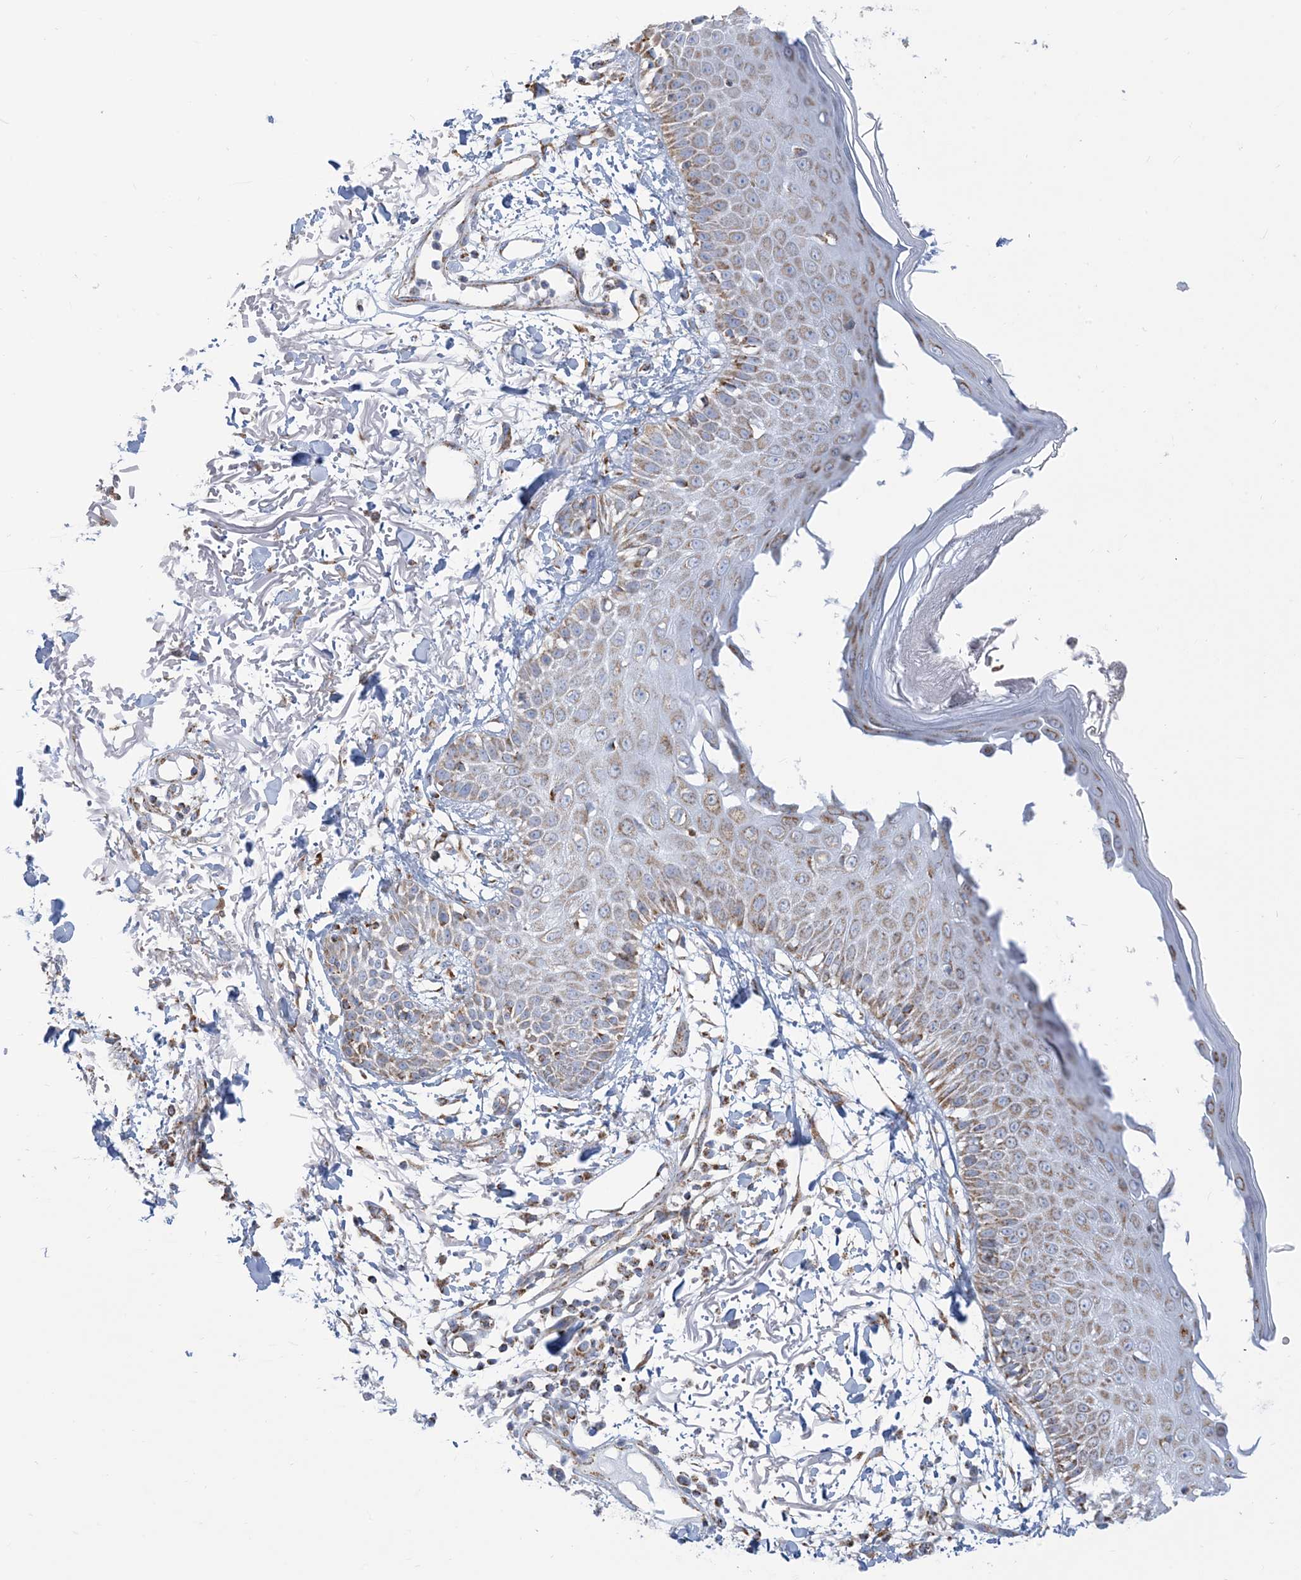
{"staining": {"intensity": "moderate", "quantity": ">75%", "location": "cytoplasmic/membranous"}, "tissue": "skin", "cell_type": "Fibroblasts", "image_type": "normal", "snomed": [{"axis": "morphology", "description": "Normal tissue, NOS"}, {"axis": "morphology", "description": "Squamous cell carcinoma, NOS"}, {"axis": "topography", "description": "Skin"}, {"axis": "topography", "description": "Peripheral nerve tissue"}], "caption": "This image demonstrates normal skin stained with IHC to label a protein in brown. The cytoplasmic/membranous of fibroblasts show moderate positivity for the protein. Nuclei are counter-stained blue.", "gene": "SAMM50", "patient": {"sex": "male", "age": 83}}